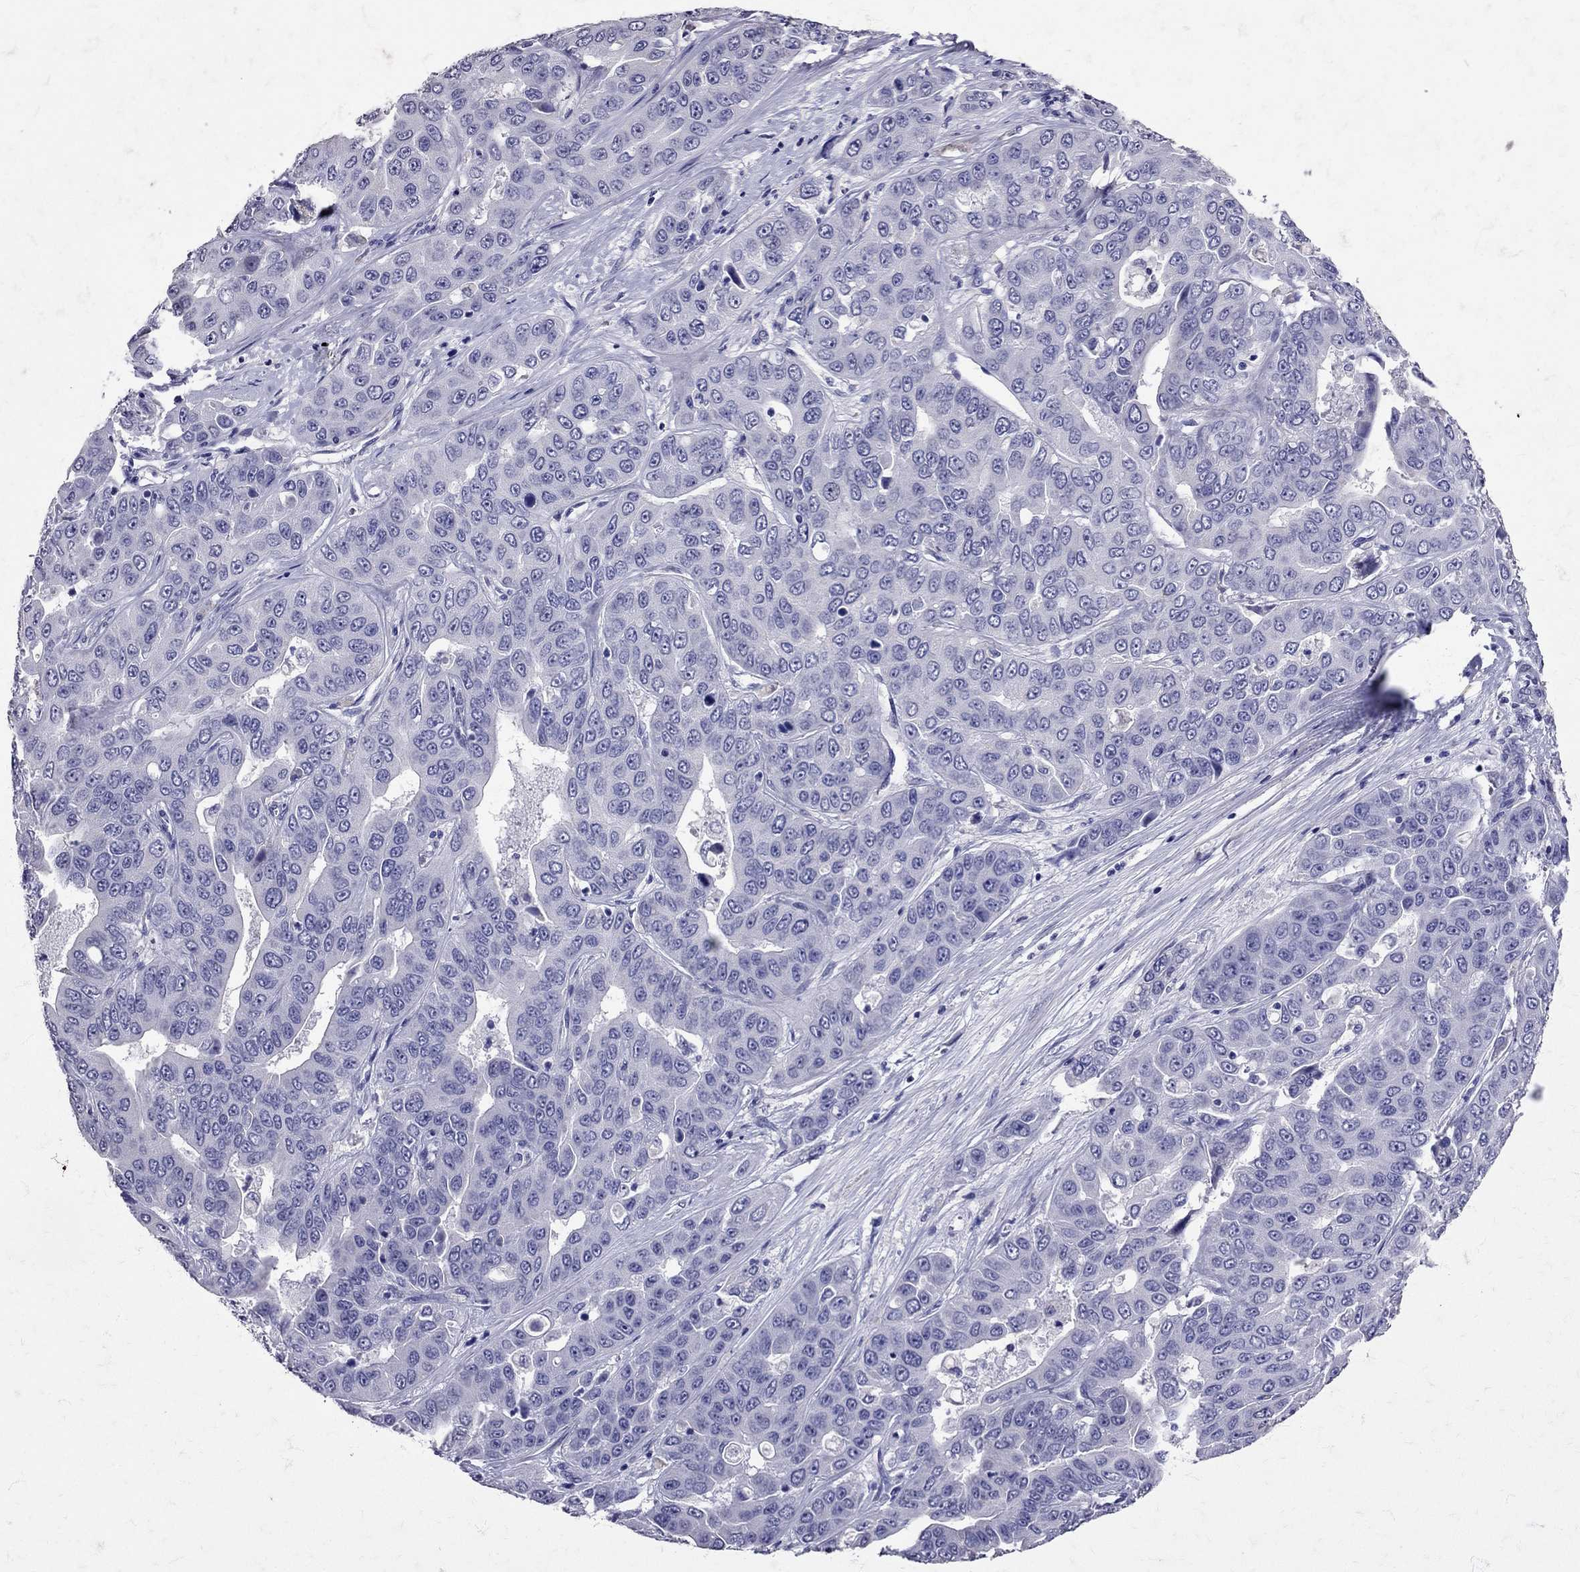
{"staining": {"intensity": "negative", "quantity": "none", "location": "none"}, "tissue": "liver cancer", "cell_type": "Tumor cells", "image_type": "cancer", "snomed": [{"axis": "morphology", "description": "Cholangiocarcinoma"}, {"axis": "topography", "description": "Liver"}], "caption": "Immunohistochemistry (IHC) of liver cancer reveals no expression in tumor cells. The staining is performed using DAB brown chromogen with nuclei counter-stained in using hematoxylin.", "gene": "SST", "patient": {"sex": "female", "age": 52}}